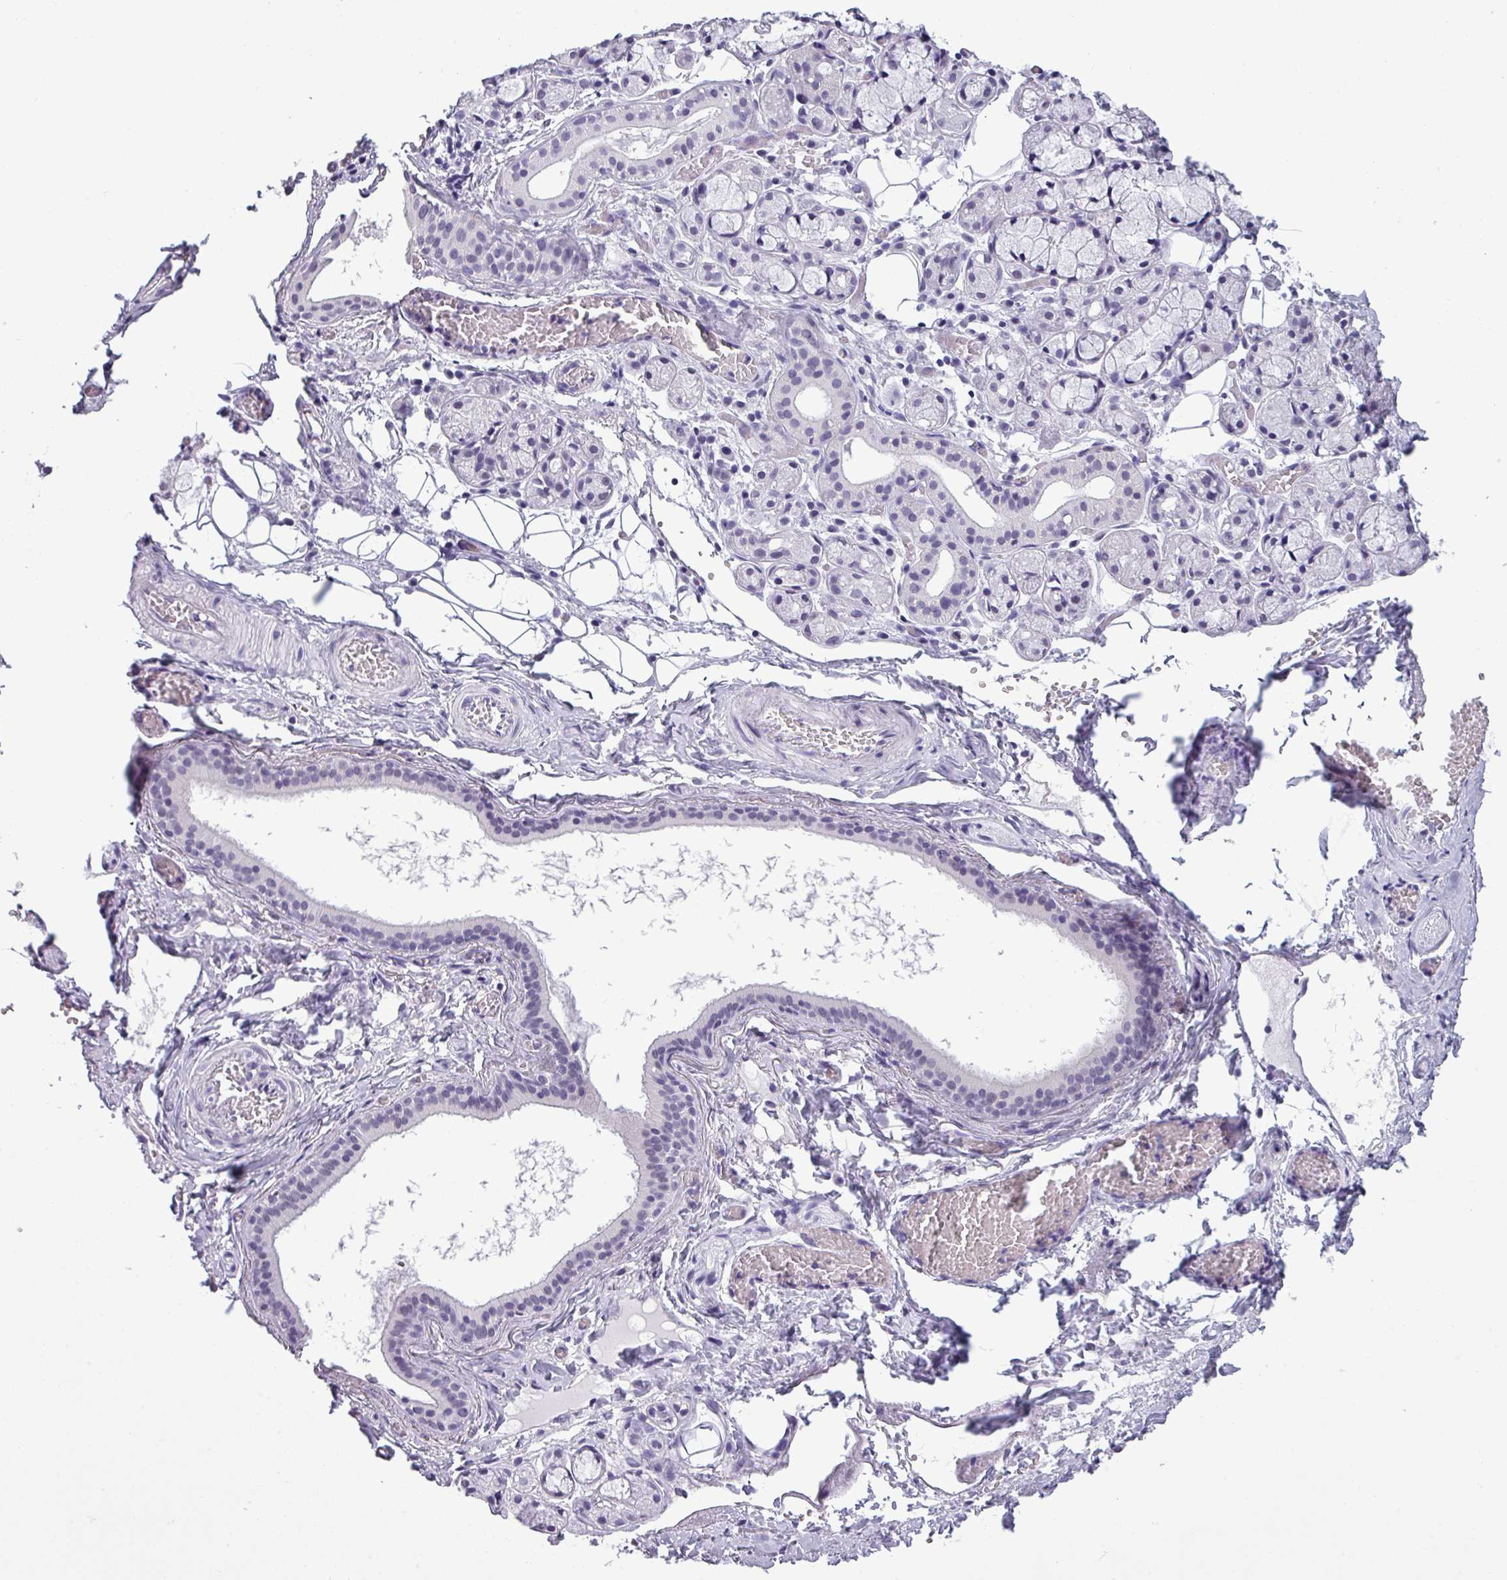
{"staining": {"intensity": "negative", "quantity": "none", "location": "none"}, "tissue": "salivary gland", "cell_type": "Glandular cells", "image_type": "normal", "snomed": [{"axis": "morphology", "description": "Normal tissue, NOS"}, {"axis": "topography", "description": "Salivary gland"}], "caption": "DAB immunohistochemical staining of normal human salivary gland shows no significant expression in glandular cells.", "gene": "SRGAP1", "patient": {"sex": "male", "age": 82}}